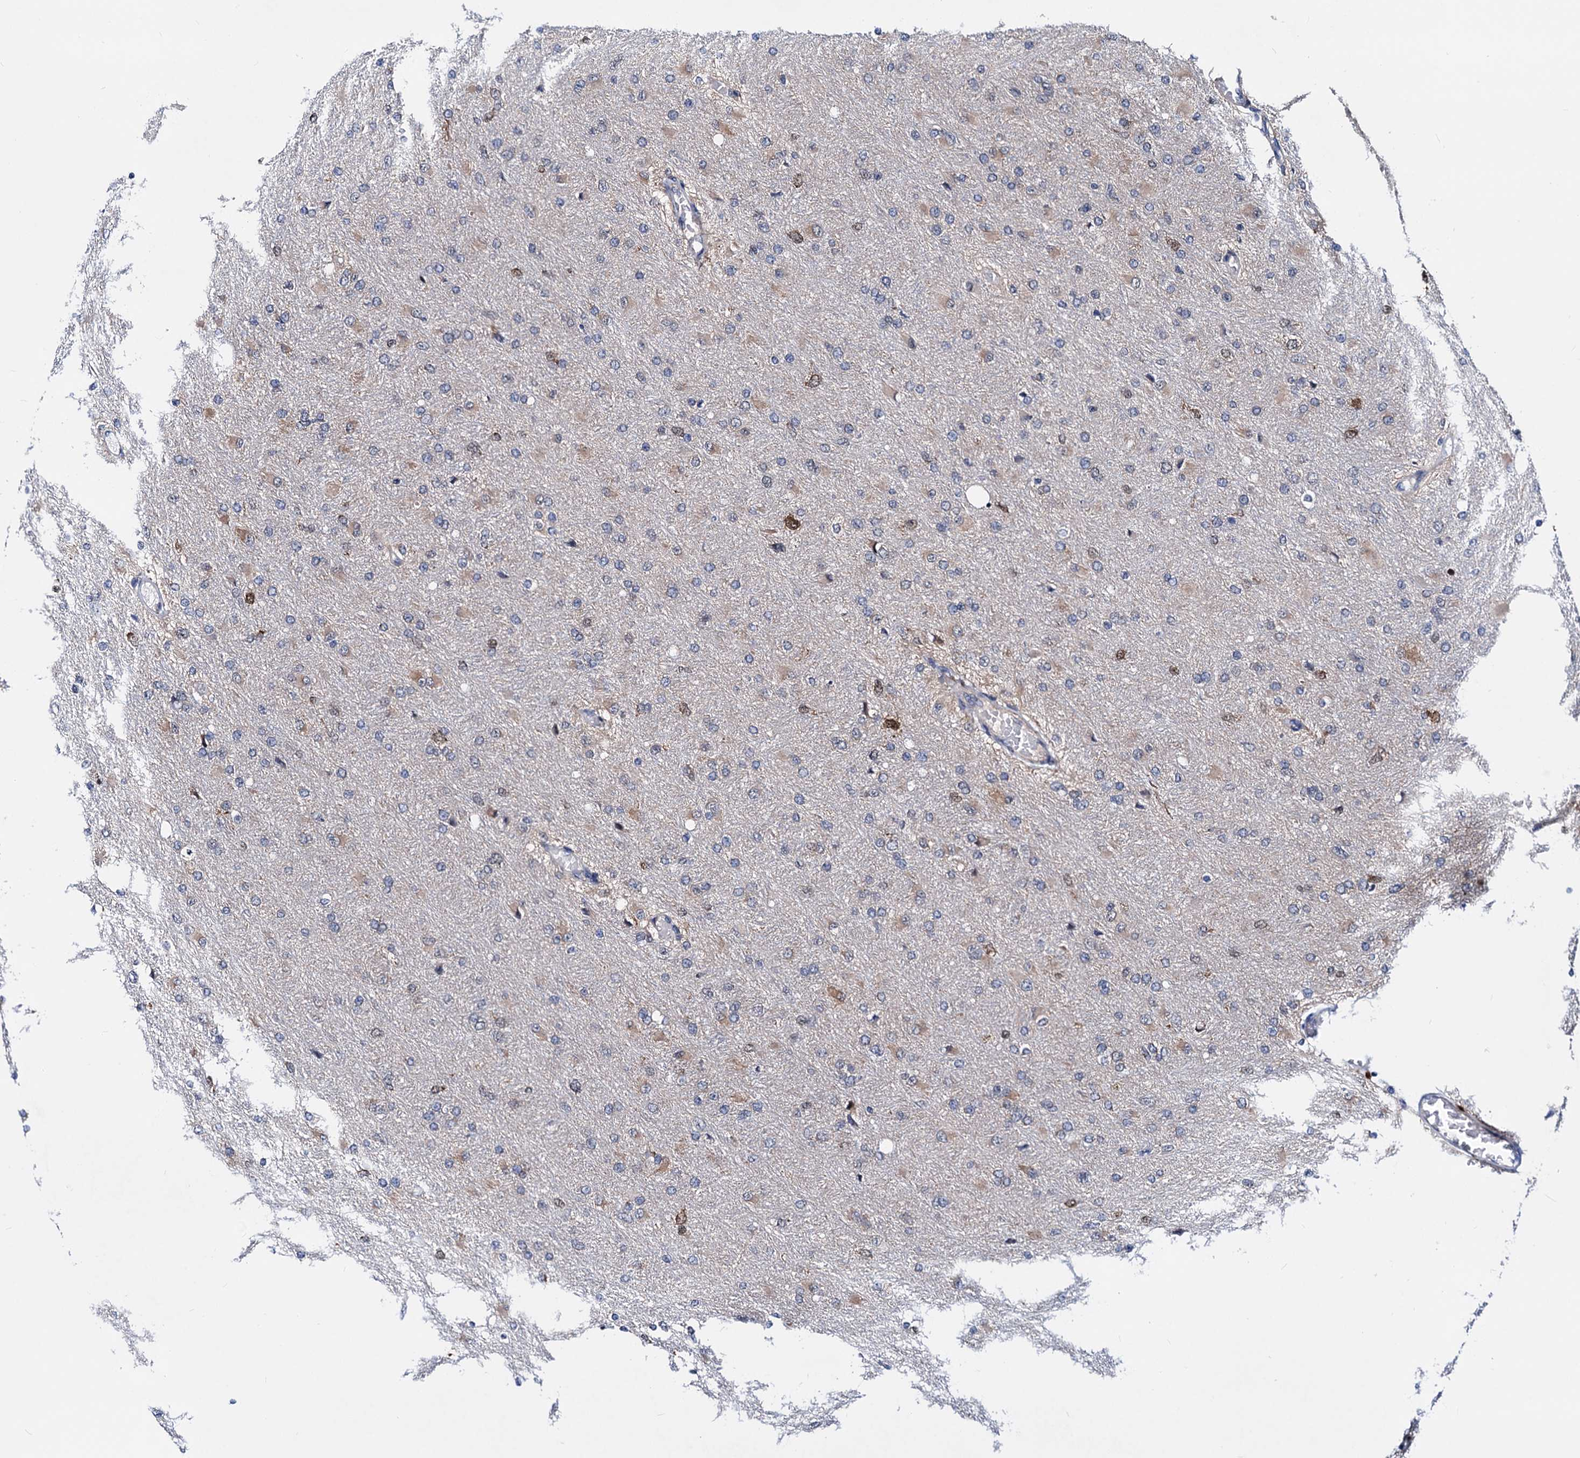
{"staining": {"intensity": "moderate", "quantity": "<25%", "location": "cytoplasmic/membranous,nuclear"}, "tissue": "glioma", "cell_type": "Tumor cells", "image_type": "cancer", "snomed": [{"axis": "morphology", "description": "Glioma, malignant, High grade"}, {"axis": "topography", "description": "Cerebral cortex"}], "caption": "High-magnification brightfield microscopy of malignant high-grade glioma stained with DAB (brown) and counterstained with hematoxylin (blue). tumor cells exhibit moderate cytoplasmic/membranous and nuclear staining is appreciated in approximately<25% of cells.", "gene": "COA4", "patient": {"sex": "female", "age": 36}}